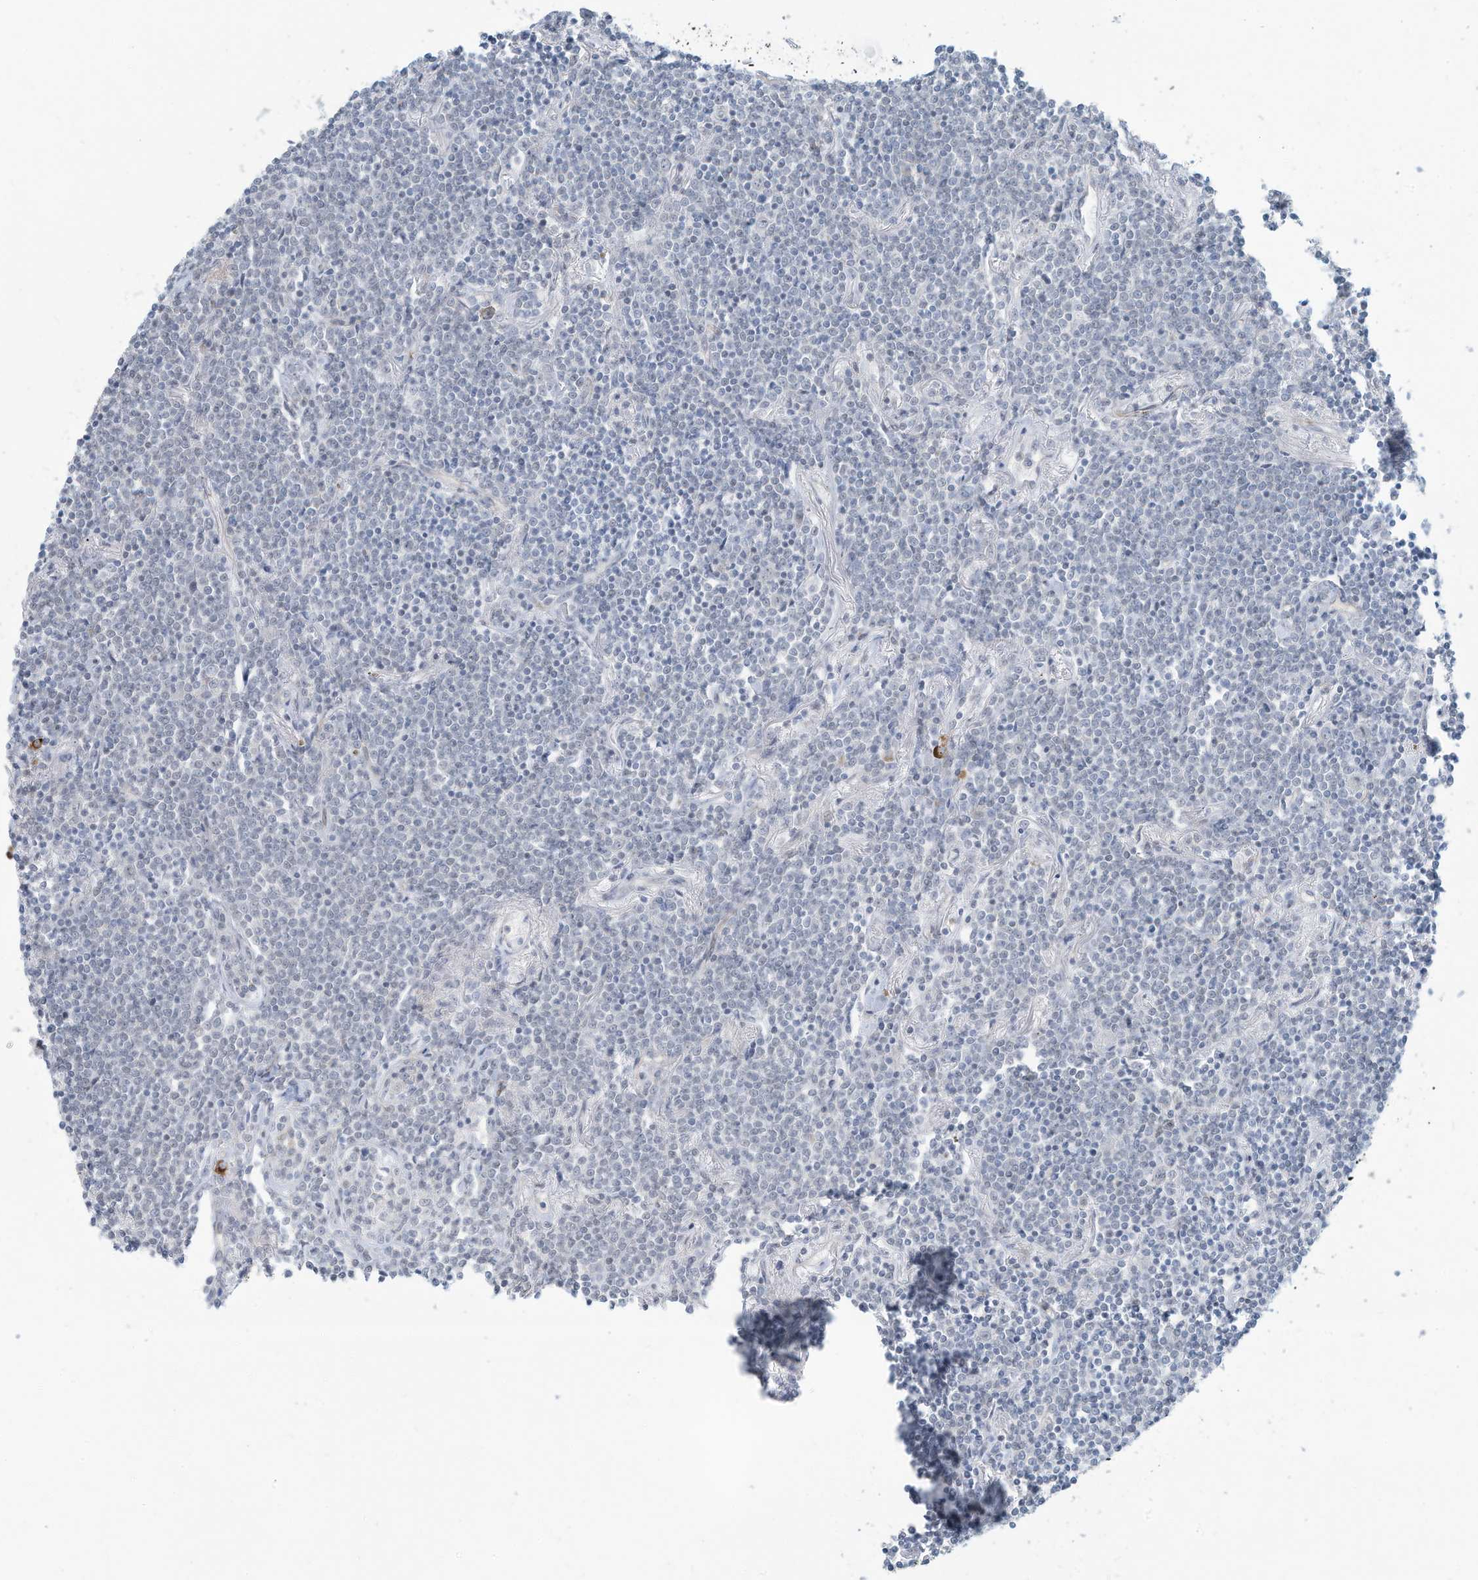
{"staining": {"intensity": "negative", "quantity": "none", "location": "none"}, "tissue": "lymphoma", "cell_type": "Tumor cells", "image_type": "cancer", "snomed": [{"axis": "morphology", "description": "Malignant lymphoma, non-Hodgkin's type, Low grade"}, {"axis": "topography", "description": "Lung"}], "caption": "An immunohistochemistry (IHC) image of lymphoma is shown. There is no staining in tumor cells of lymphoma. Brightfield microscopy of IHC stained with DAB (3,3'-diaminobenzidine) (brown) and hematoxylin (blue), captured at high magnification.", "gene": "SARNP", "patient": {"sex": "female", "age": 71}}